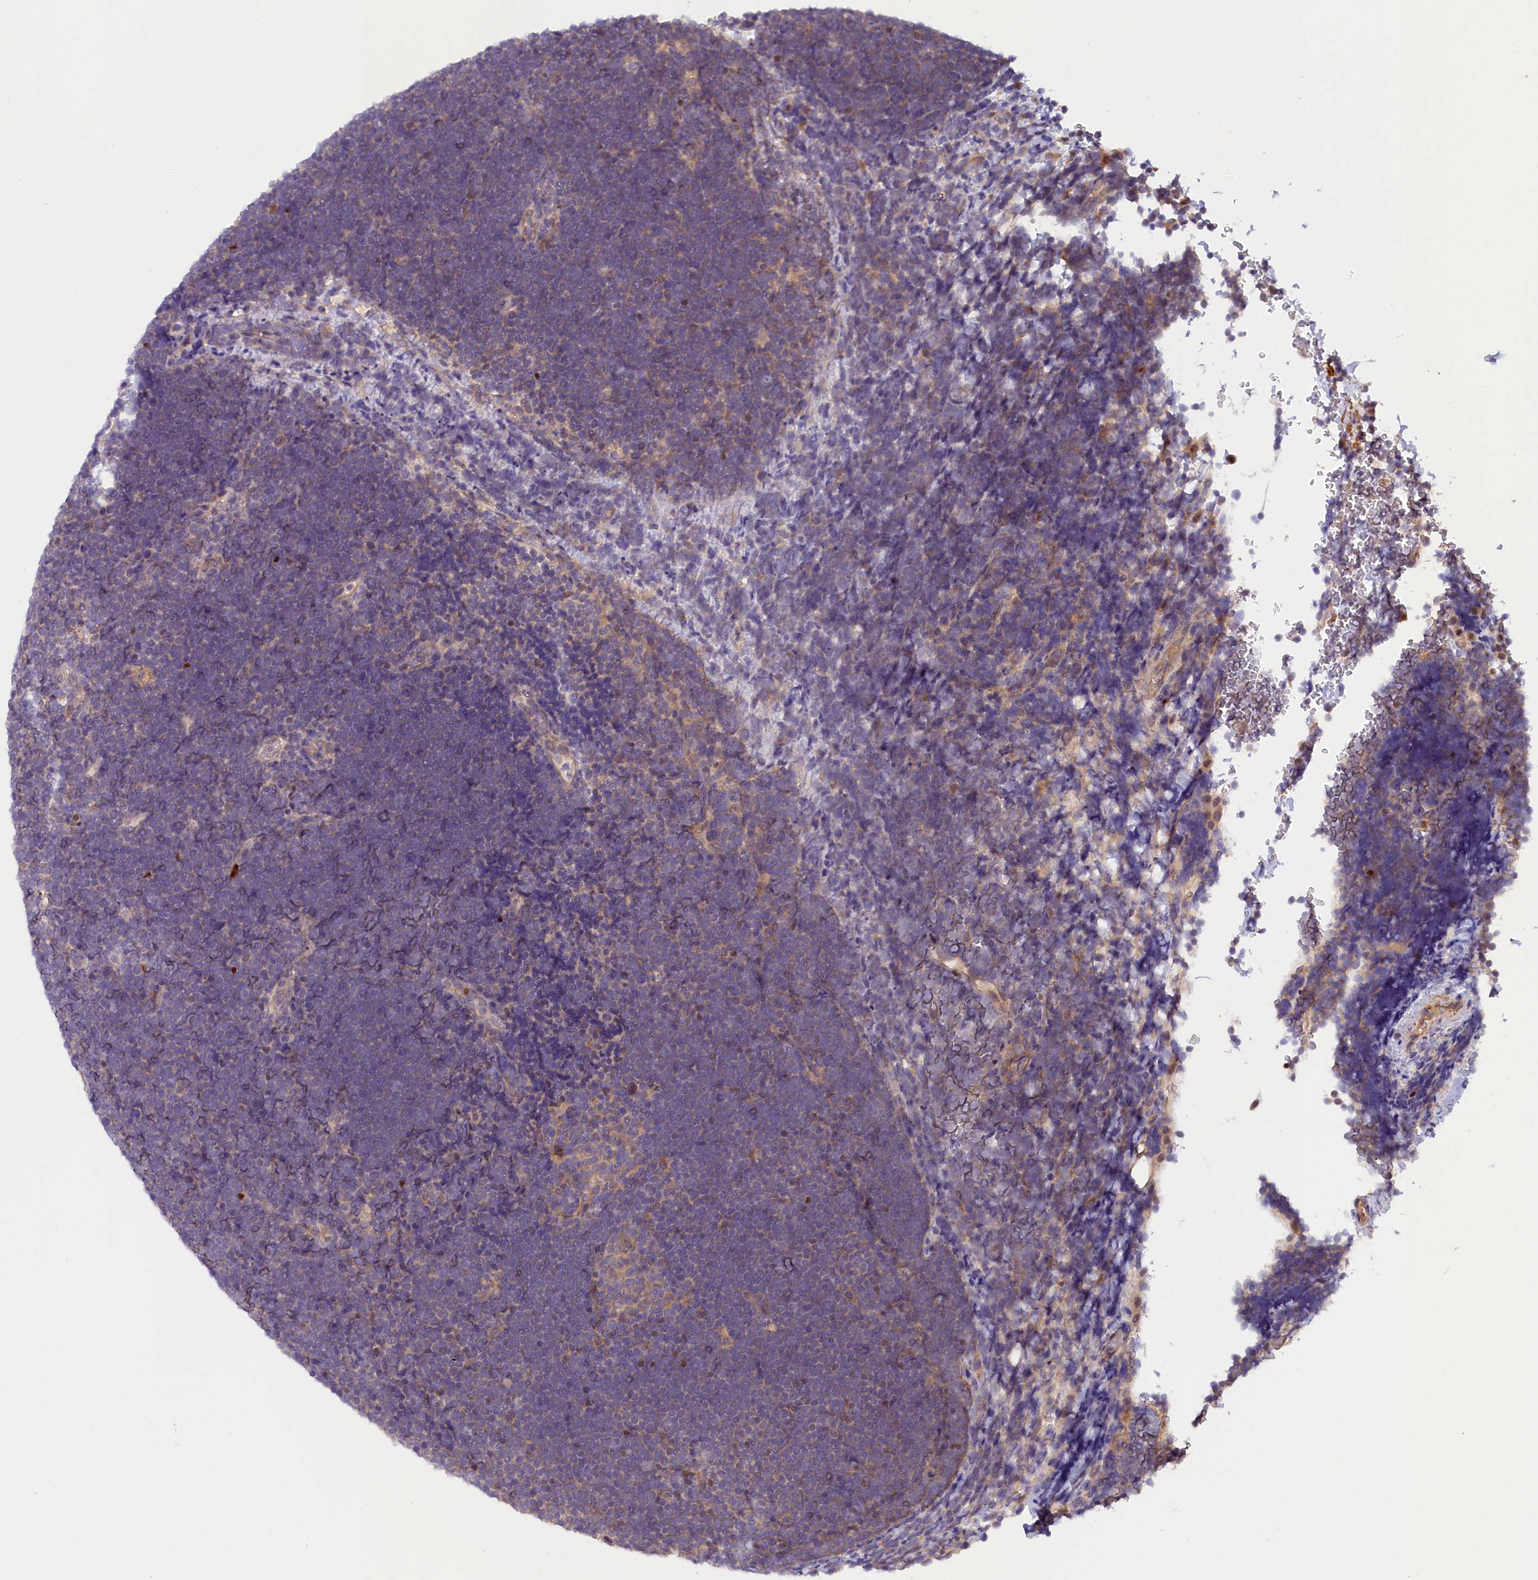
{"staining": {"intensity": "negative", "quantity": "none", "location": "none"}, "tissue": "lymphoma", "cell_type": "Tumor cells", "image_type": "cancer", "snomed": [{"axis": "morphology", "description": "Malignant lymphoma, non-Hodgkin's type, High grade"}, {"axis": "topography", "description": "Lymph node"}], "caption": "Malignant lymphoma, non-Hodgkin's type (high-grade) stained for a protein using immunohistochemistry exhibits no positivity tumor cells.", "gene": "CCDC9B", "patient": {"sex": "male", "age": 13}}